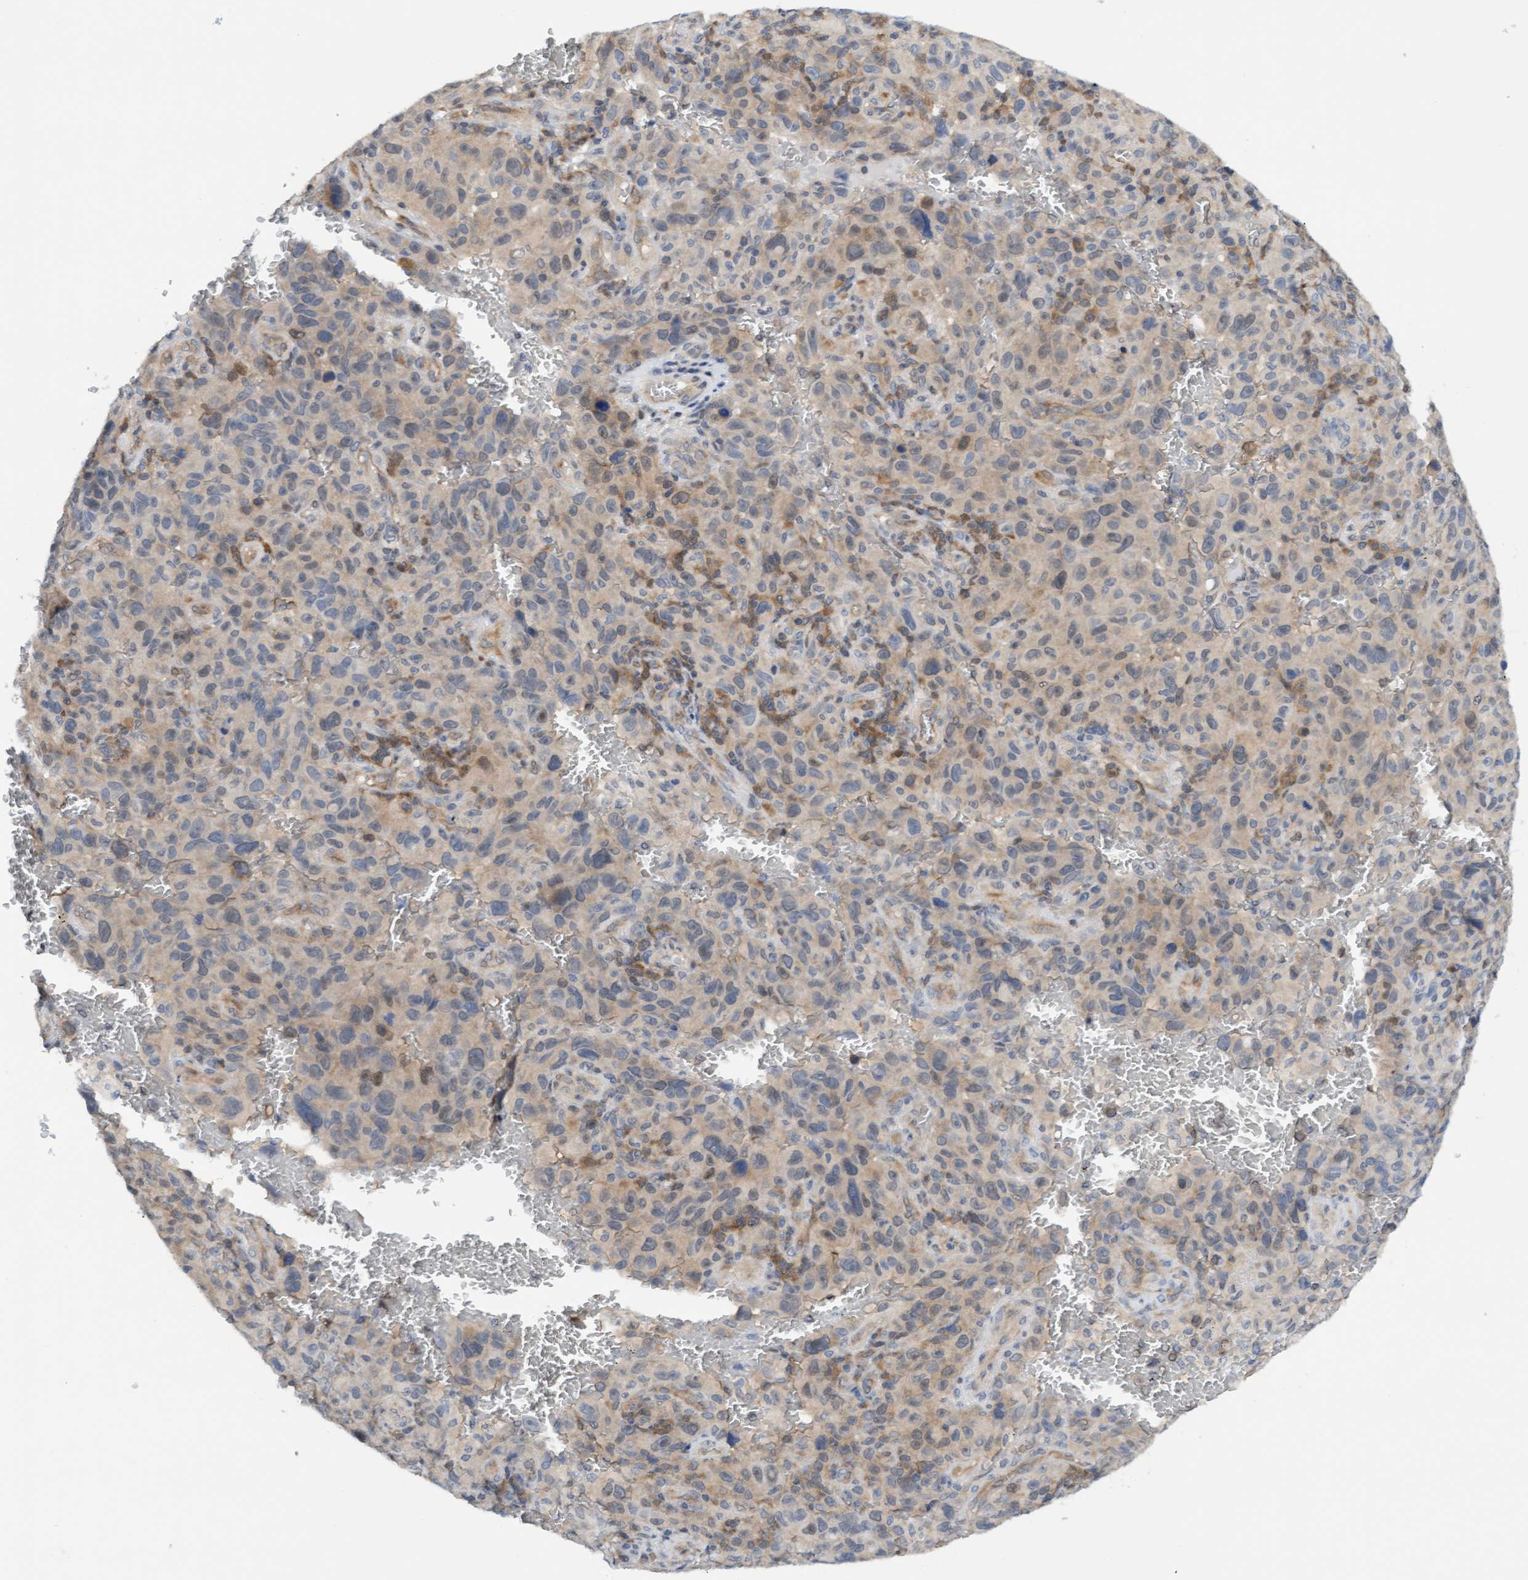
{"staining": {"intensity": "weak", "quantity": ">75%", "location": "cytoplasmic/membranous"}, "tissue": "melanoma", "cell_type": "Tumor cells", "image_type": "cancer", "snomed": [{"axis": "morphology", "description": "Malignant melanoma, NOS"}, {"axis": "topography", "description": "Skin"}], "caption": "Approximately >75% of tumor cells in malignant melanoma reveal weak cytoplasmic/membranous protein positivity as visualized by brown immunohistochemical staining.", "gene": "AMZ2", "patient": {"sex": "female", "age": 82}}